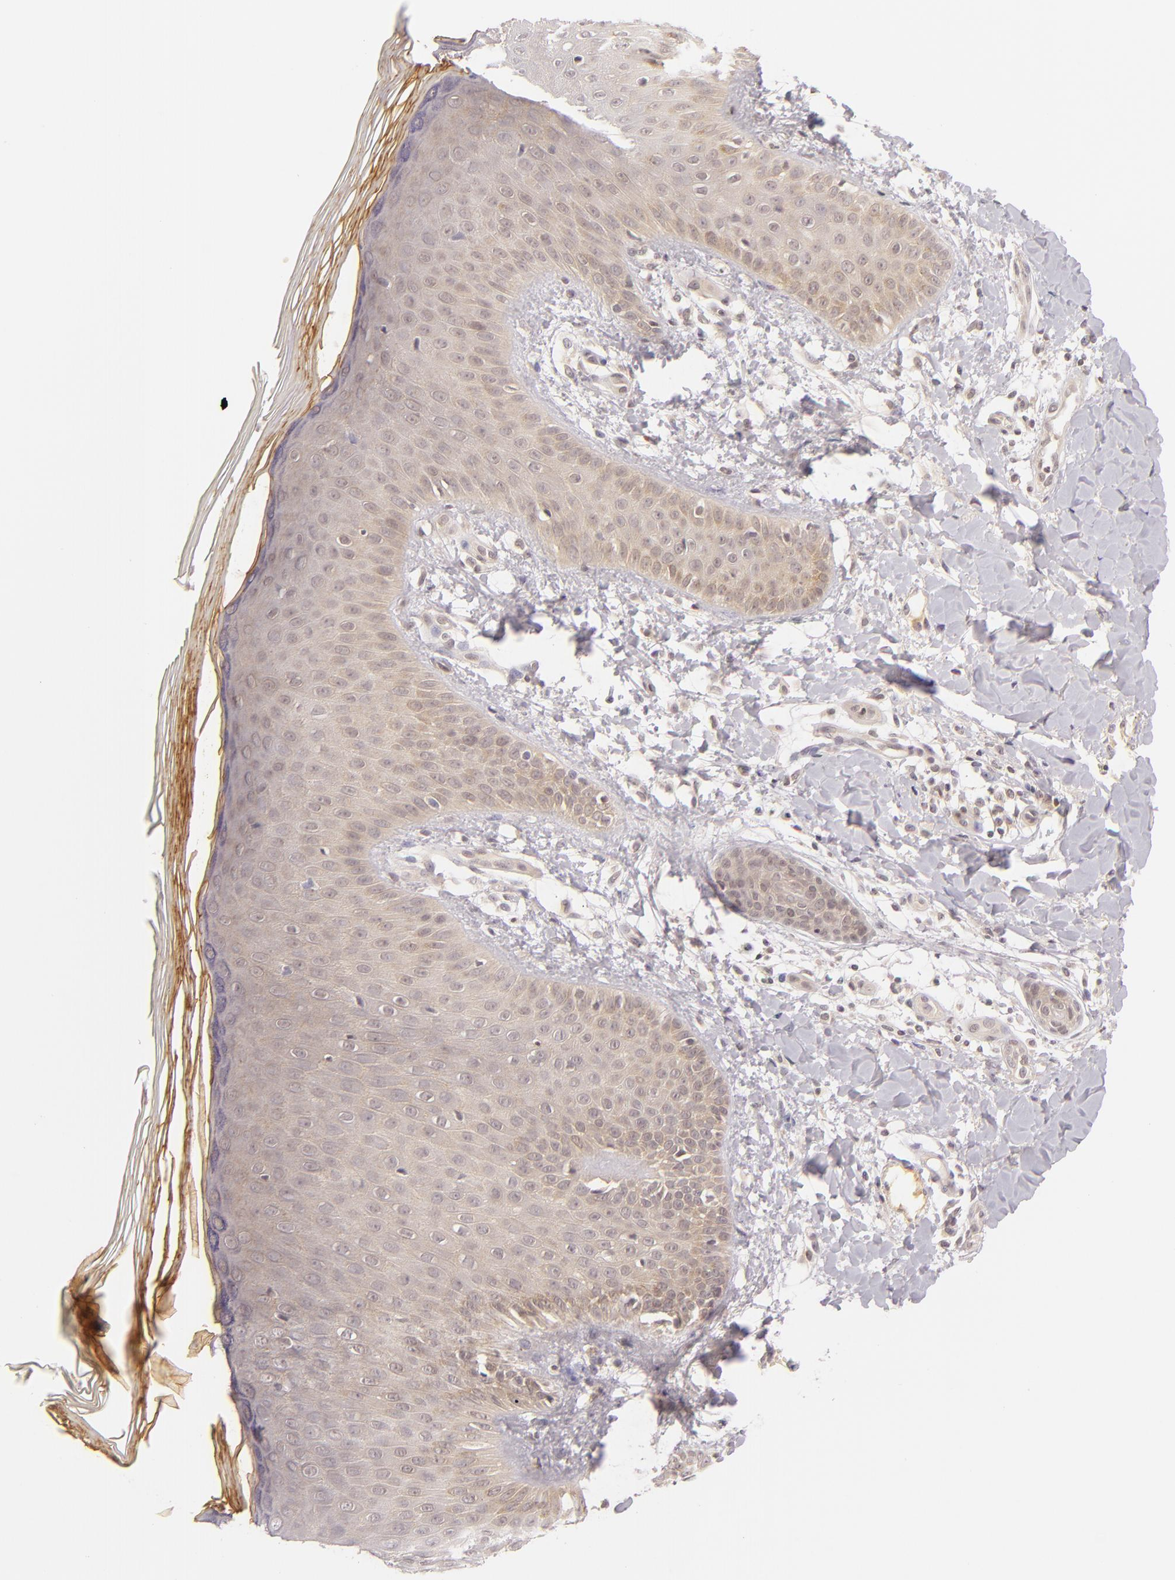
{"staining": {"intensity": "moderate", "quantity": "25%-75%", "location": "cytoplasmic/membranous"}, "tissue": "skin", "cell_type": "Epidermal cells", "image_type": "normal", "snomed": [{"axis": "morphology", "description": "Normal tissue, NOS"}, {"axis": "morphology", "description": "Inflammation, NOS"}, {"axis": "topography", "description": "Soft tissue"}, {"axis": "topography", "description": "Anal"}], "caption": "The micrograph demonstrates immunohistochemical staining of unremarkable skin. There is moderate cytoplasmic/membranous expression is present in approximately 25%-75% of epidermal cells.", "gene": "CASP8", "patient": {"sex": "female", "age": 15}}